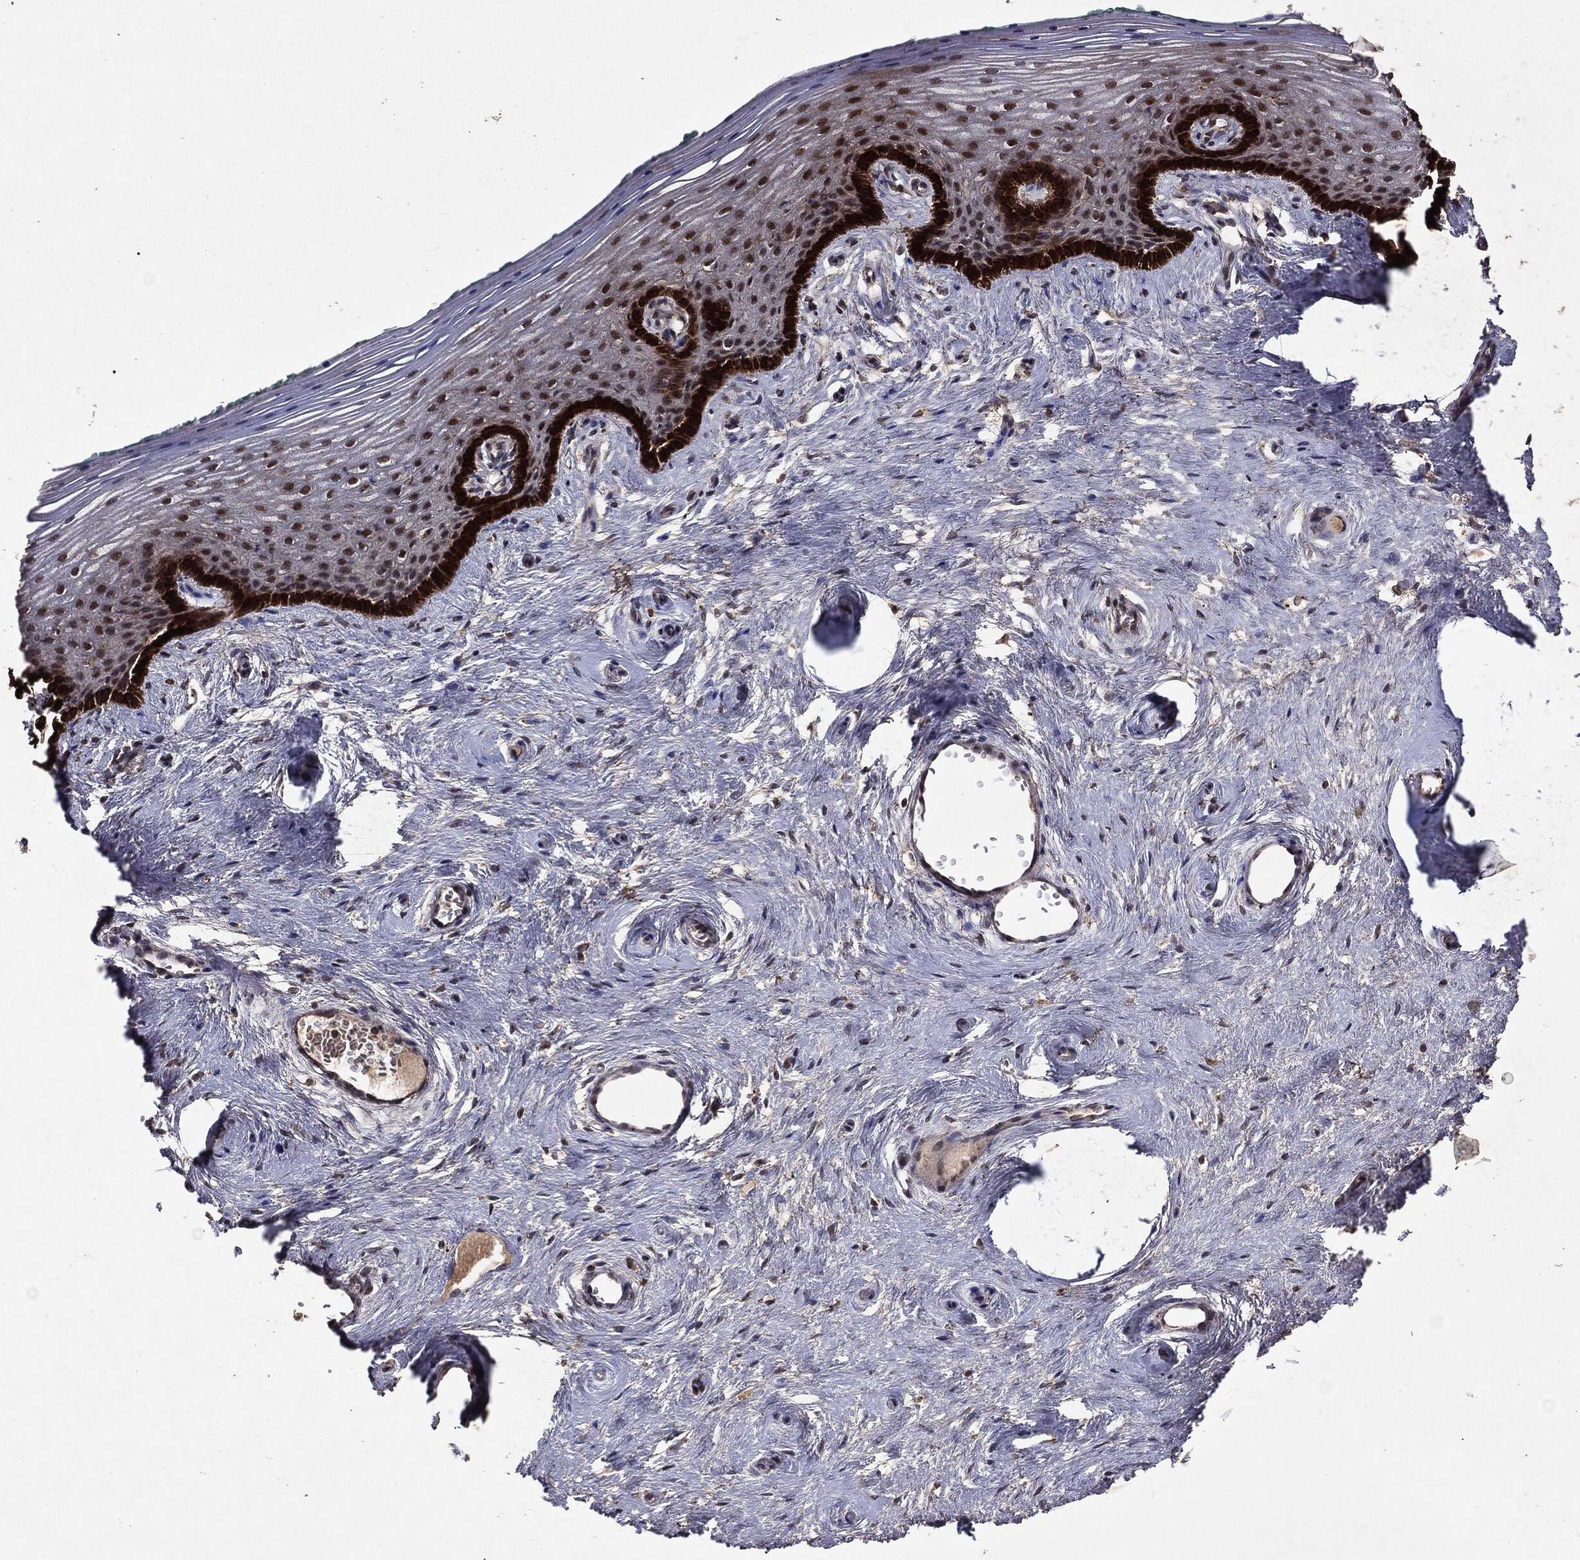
{"staining": {"intensity": "strong", "quantity": "25%-75%", "location": "cytoplasmic/membranous,nuclear"}, "tissue": "vagina", "cell_type": "Squamous epithelial cells", "image_type": "normal", "snomed": [{"axis": "morphology", "description": "Normal tissue, NOS"}, {"axis": "topography", "description": "Vagina"}], "caption": "A brown stain labels strong cytoplasmic/membranous,nuclear staining of a protein in squamous epithelial cells of unremarkable vagina.", "gene": "MTOR", "patient": {"sex": "female", "age": 45}}